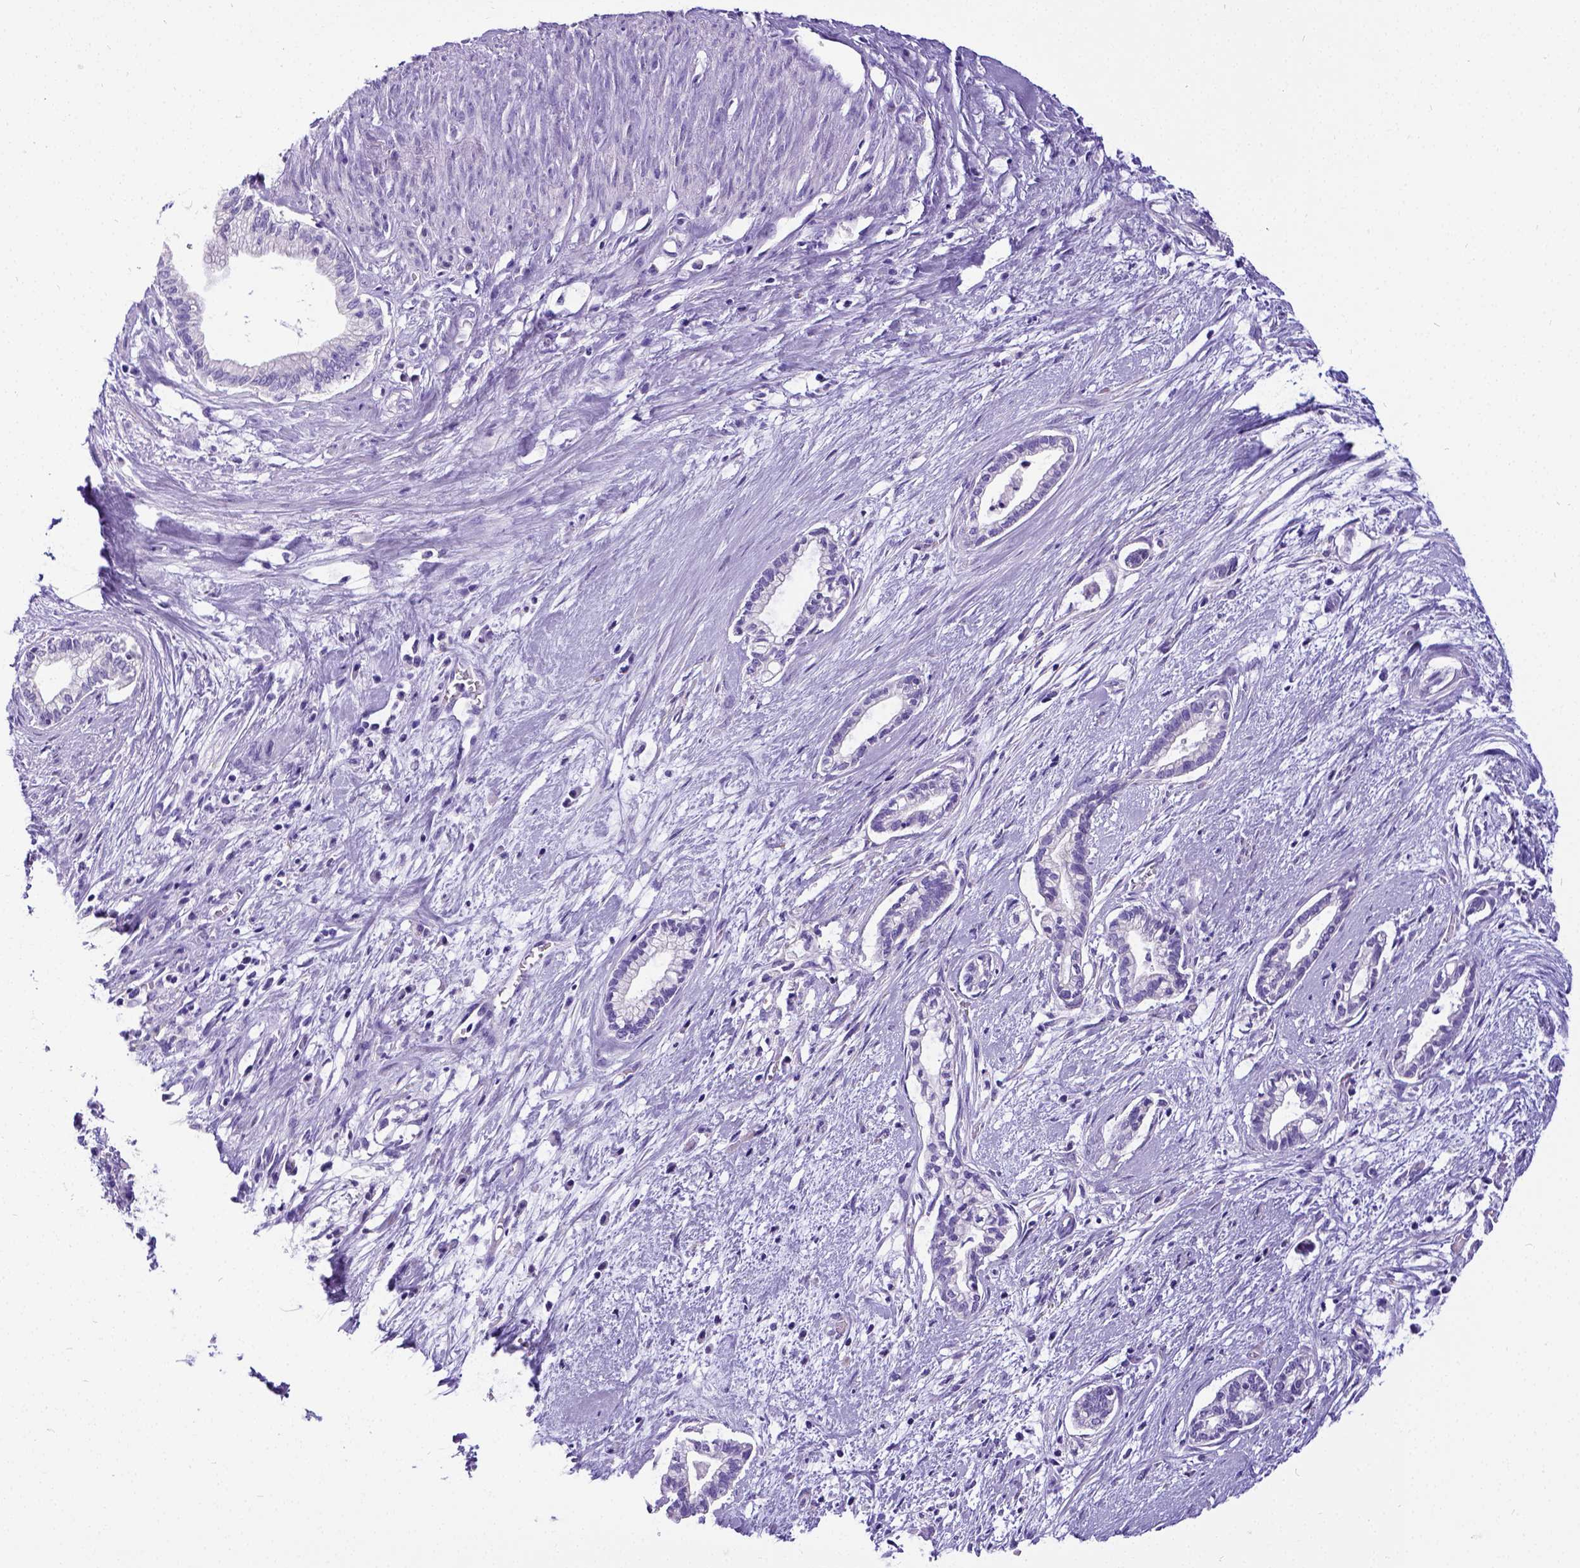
{"staining": {"intensity": "negative", "quantity": "none", "location": "none"}, "tissue": "cervical cancer", "cell_type": "Tumor cells", "image_type": "cancer", "snomed": [{"axis": "morphology", "description": "Adenocarcinoma, NOS"}, {"axis": "topography", "description": "Cervix"}], "caption": "Immunohistochemistry (IHC) micrograph of neoplastic tissue: cervical adenocarcinoma stained with DAB shows no significant protein expression in tumor cells. Brightfield microscopy of IHC stained with DAB (3,3'-diaminobenzidine) (brown) and hematoxylin (blue), captured at high magnification.", "gene": "SATB2", "patient": {"sex": "female", "age": 62}}